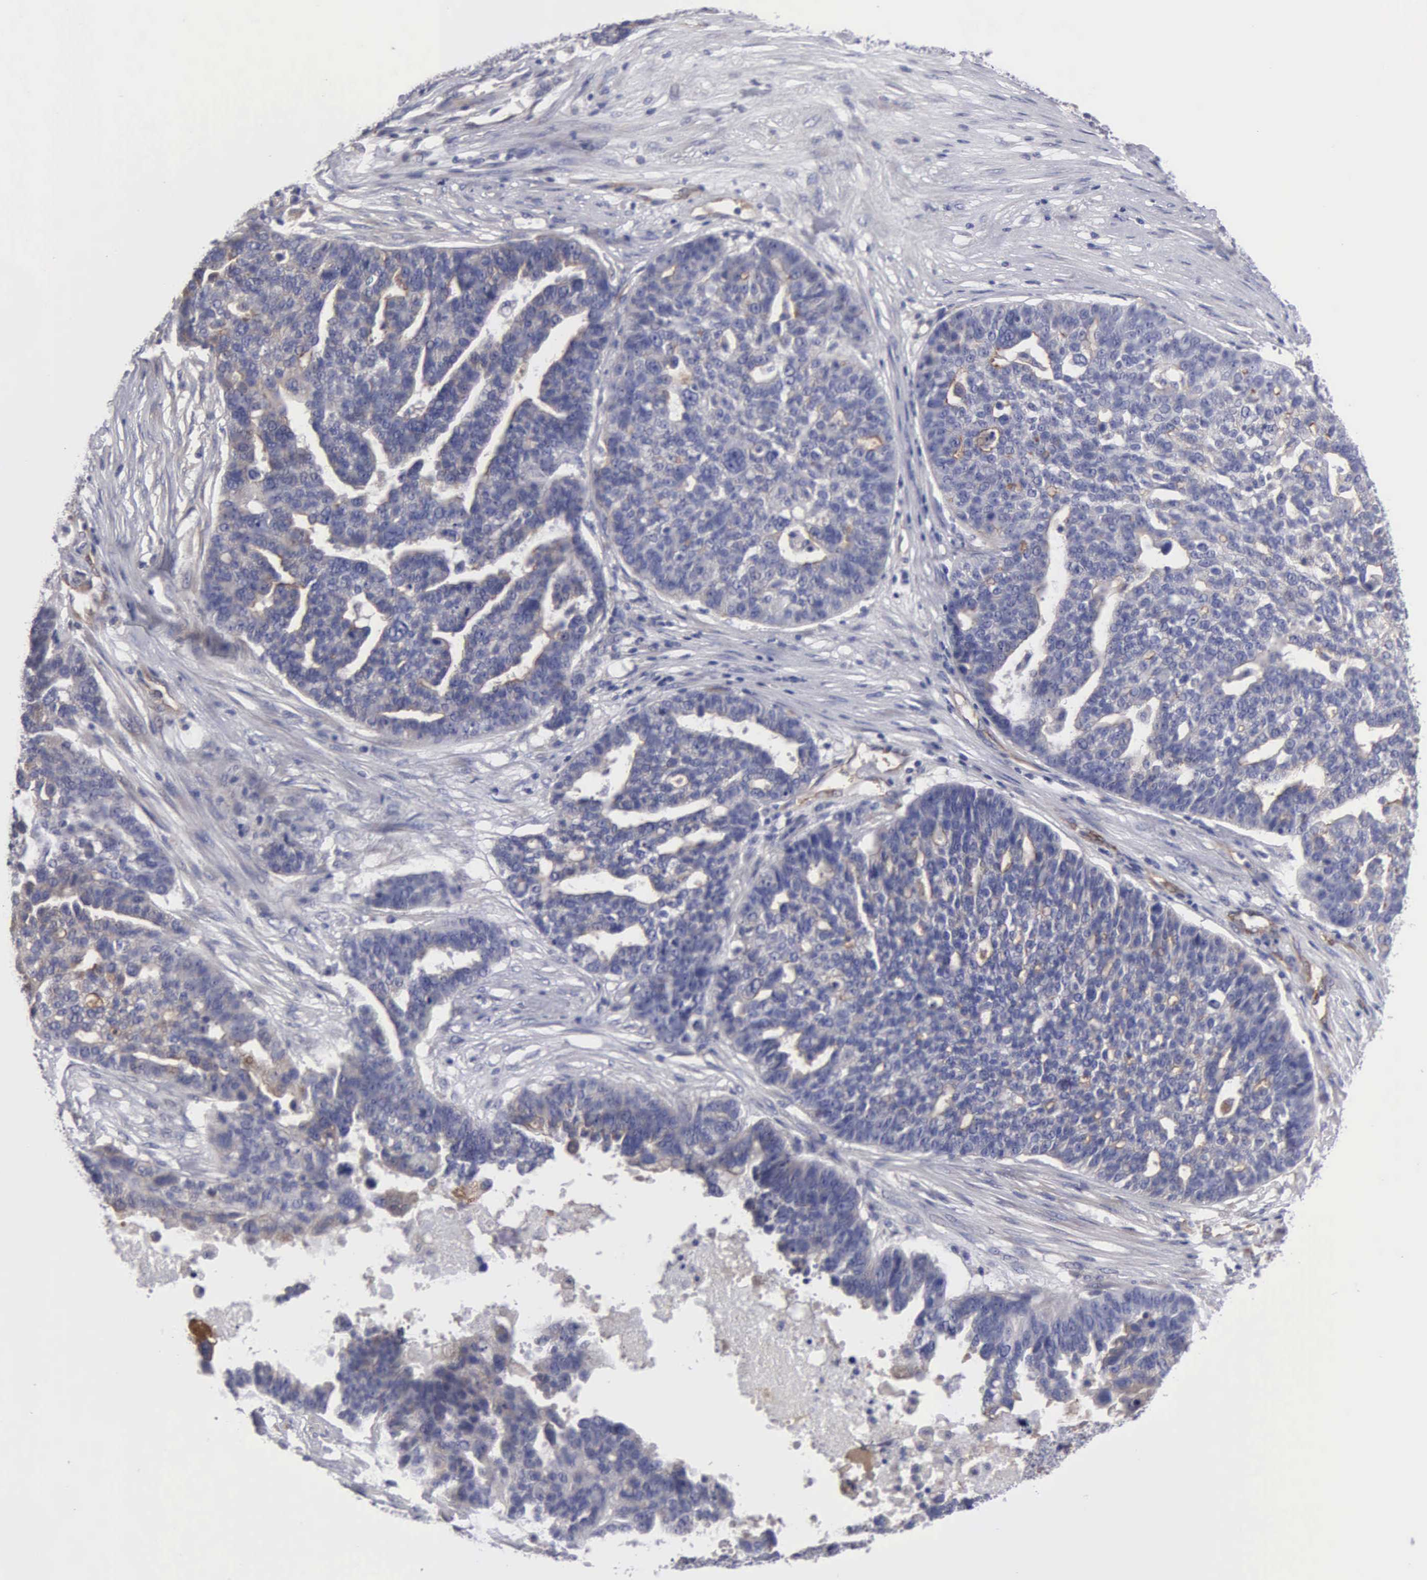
{"staining": {"intensity": "weak", "quantity": "<25%", "location": "cytoplasmic/membranous"}, "tissue": "ovarian cancer", "cell_type": "Tumor cells", "image_type": "cancer", "snomed": [{"axis": "morphology", "description": "Cystadenocarcinoma, serous, NOS"}, {"axis": "topography", "description": "Ovary"}], "caption": "The immunohistochemistry histopathology image has no significant expression in tumor cells of ovarian cancer tissue.", "gene": "RDX", "patient": {"sex": "female", "age": 59}}